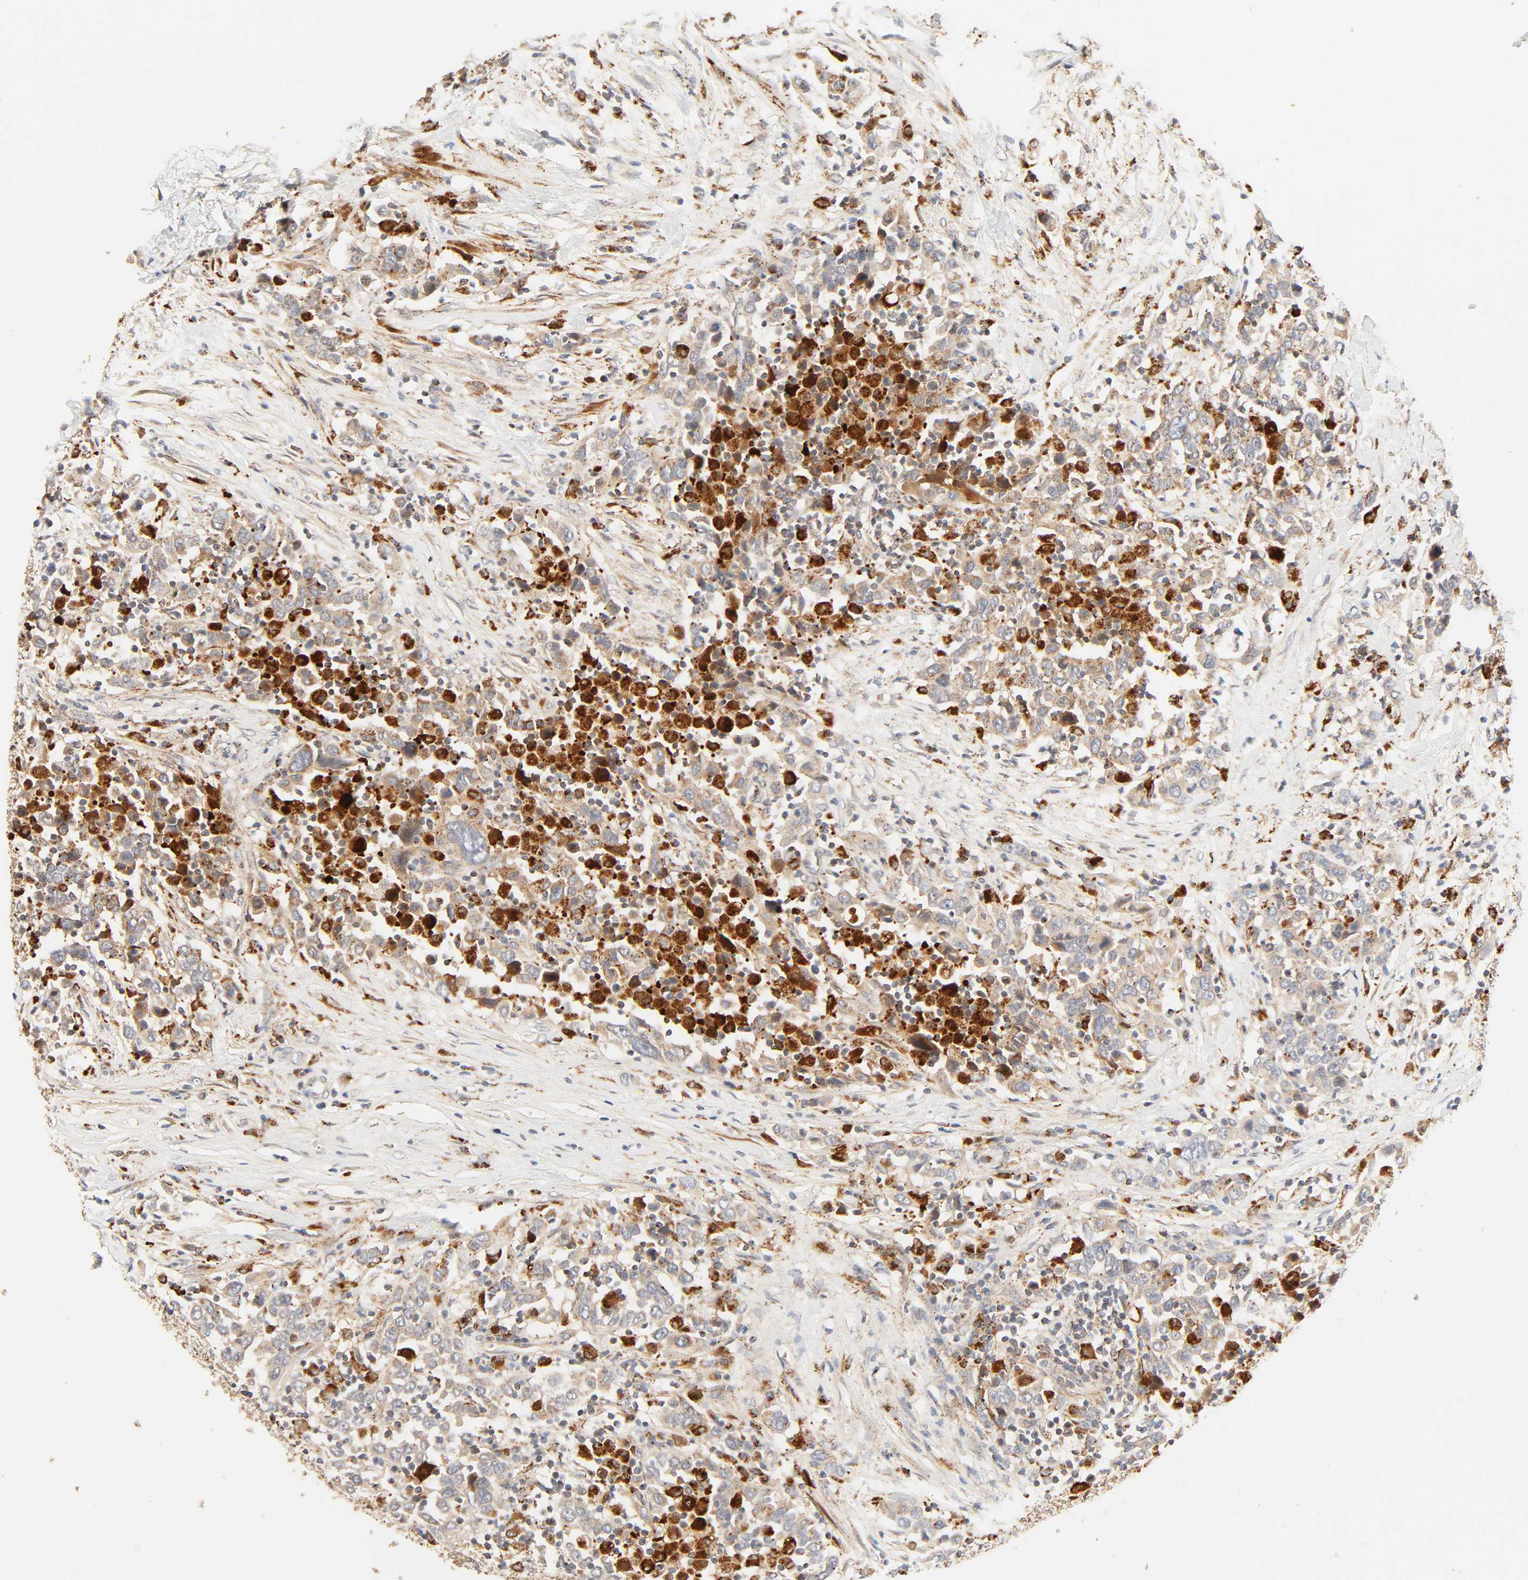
{"staining": {"intensity": "moderate", "quantity": ">75%", "location": "cytoplasmic/membranous"}, "tissue": "urothelial cancer", "cell_type": "Tumor cells", "image_type": "cancer", "snomed": [{"axis": "morphology", "description": "Urothelial carcinoma, High grade"}, {"axis": "topography", "description": "Urinary bladder"}], "caption": "A medium amount of moderate cytoplasmic/membranous staining is seen in approximately >75% of tumor cells in high-grade urothelial carcinoma tissue. (IHC, brightfield microscopy, high magnification).", "gene": "MAPK6", "patient": {"sex": "male", "age": 61}}